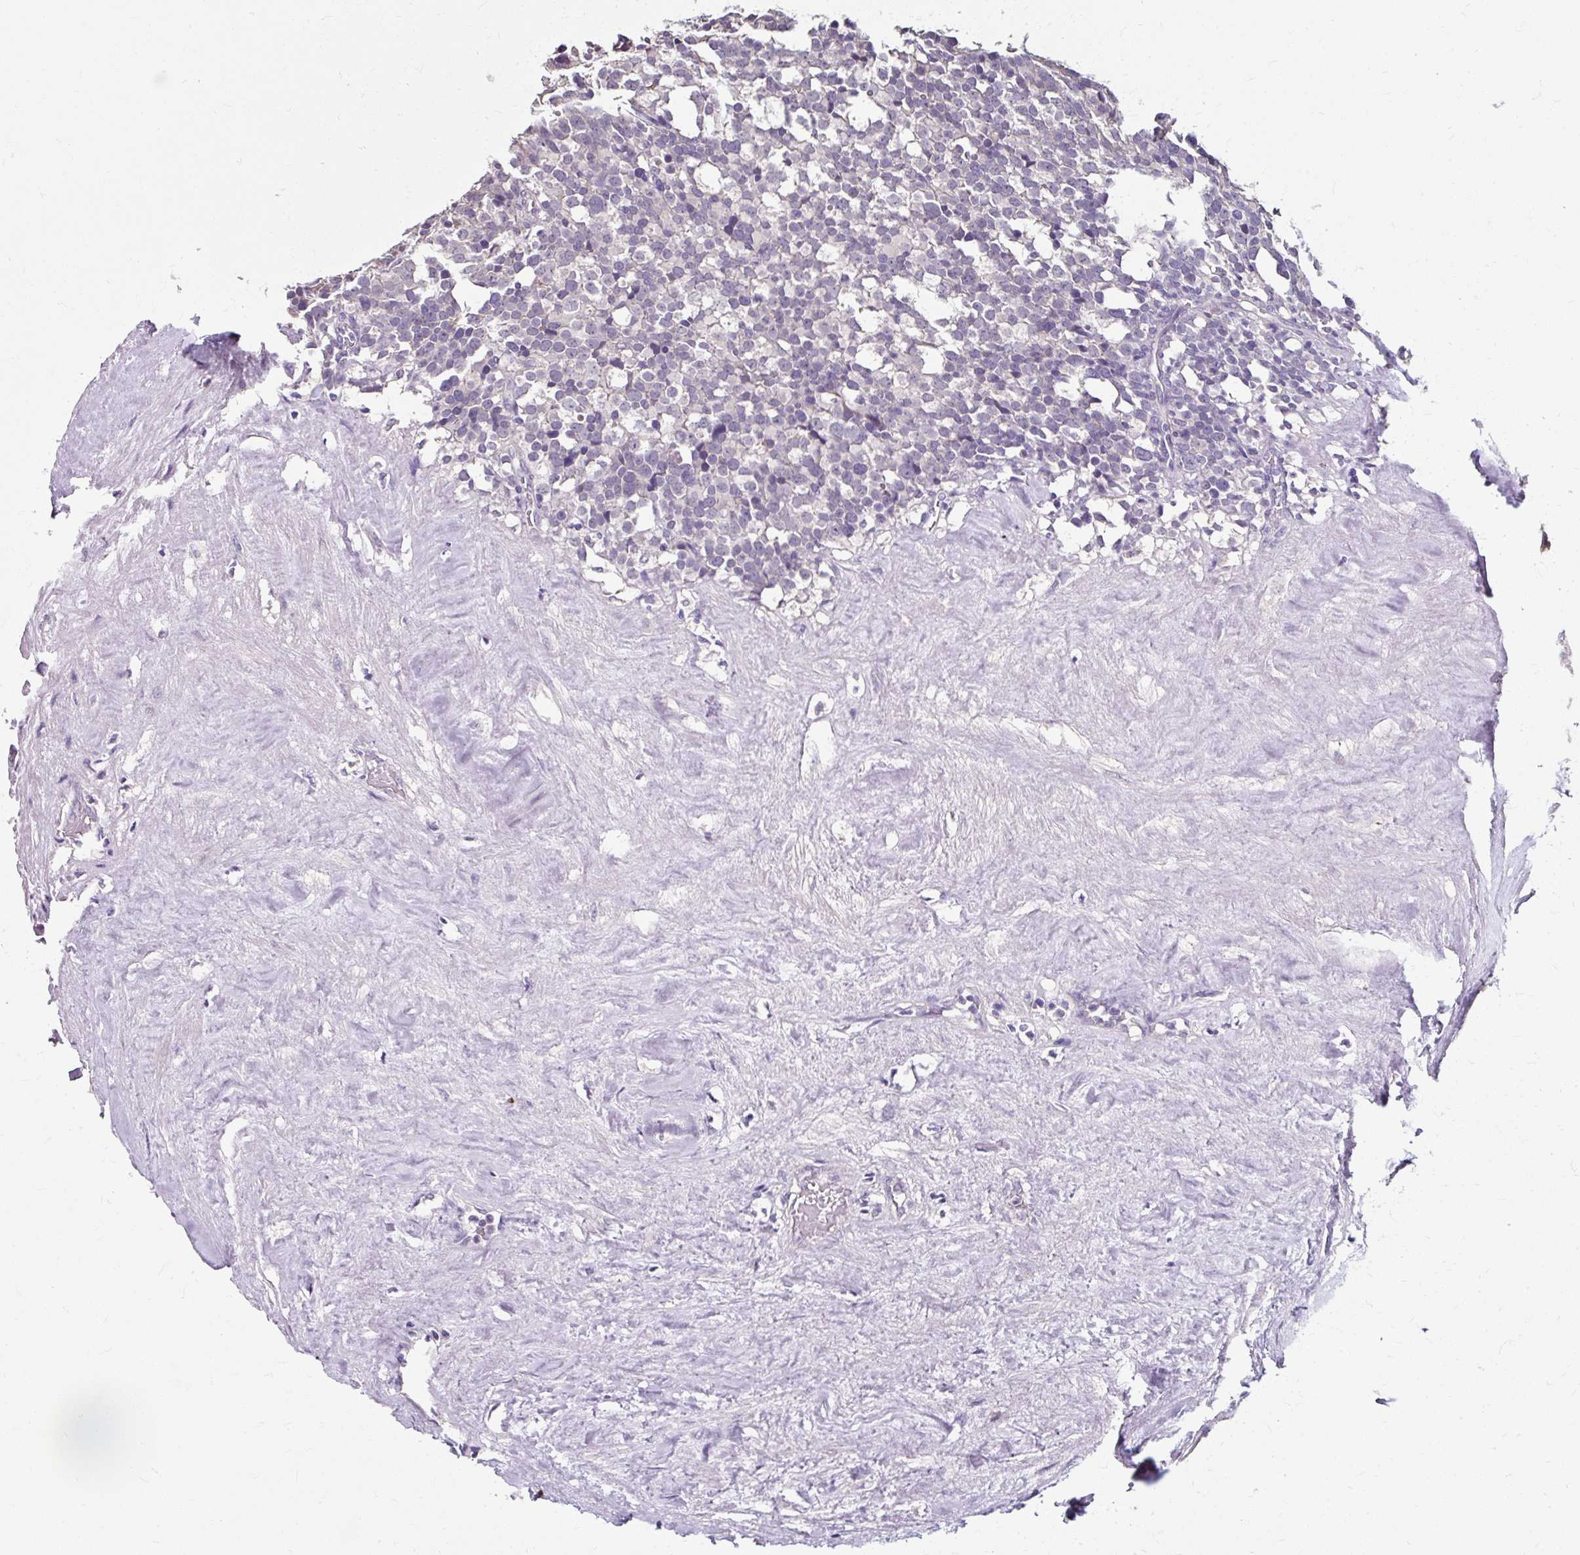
{"staining": {"intensity": "negative", "quantity": "none", "location": "none"}, "tissue": "testis cancer", "cell_type": "Tumor cells", "image_type": "cancer", "snomed": [{"axis": "morphology", "description": "Seminoma, NOS"}, {"axis": "topography", "description": "Testis"}], "caption": "Tumor cells are negative for brown protein staining in seminoma (testis). (DAB immunohistochemistry, high magnification).", "gene": "KLHL24", "patient": {"sex": "male", "age": 71}}